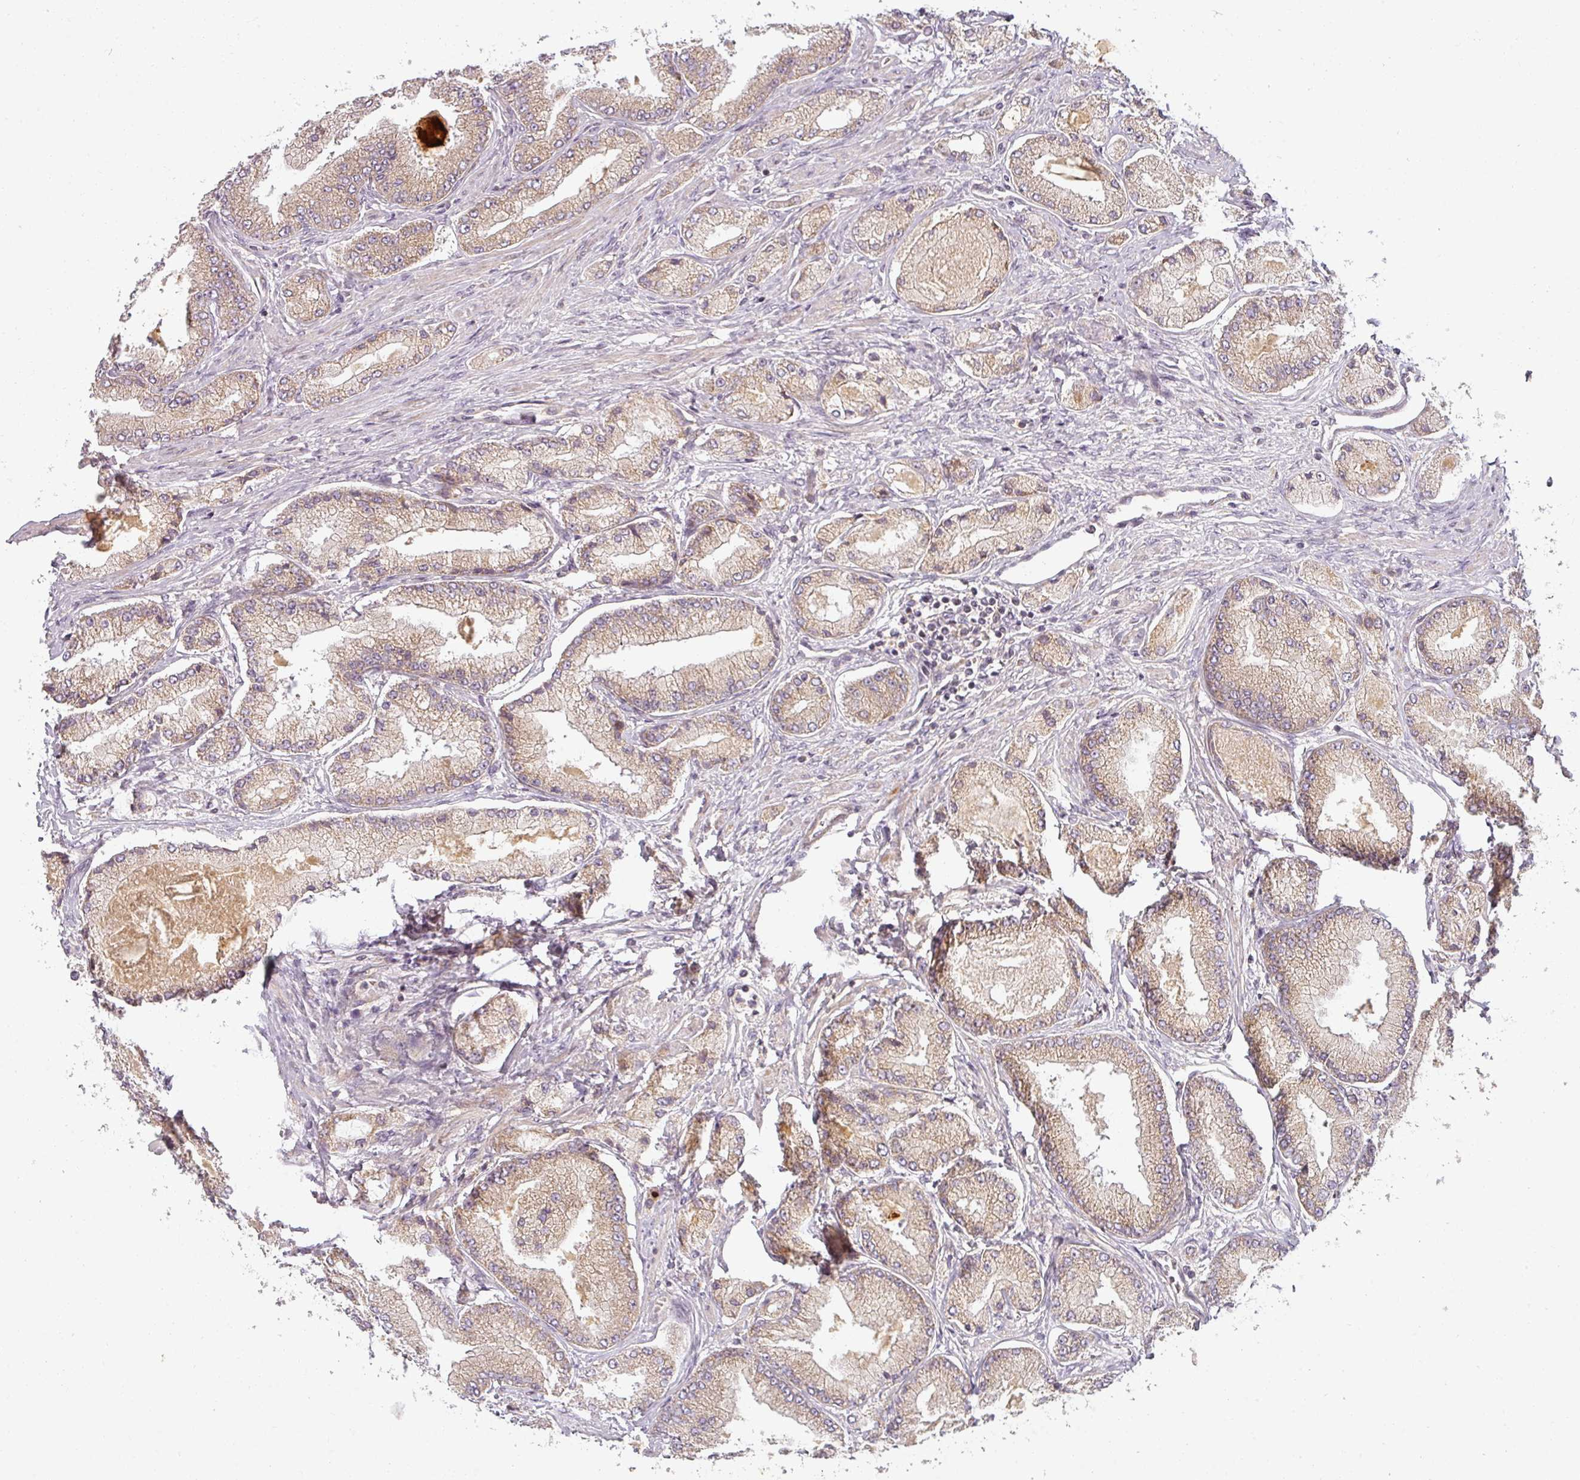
{"staining": {"intensity": "weak", "quantity": ">75%", "location": "cytoplasmic/membranous"}, "tissue": "prostate cancer", "cell_type": "Tumor cells", "image_type": "cancer", "snomed": [{"axis": "morphology", "description": "Adenocarcinoma, Low grade"}, {"axis": "topography", "description": "Prostate"}], "caption": "Tumor cells reveal weak cytoplasmic/membranous staining in approximately >75% of cells in low-grade adenocarcinoma (prostate).", "gene": "CNOT1", "patient": {"sex": "male", "age": 74}}